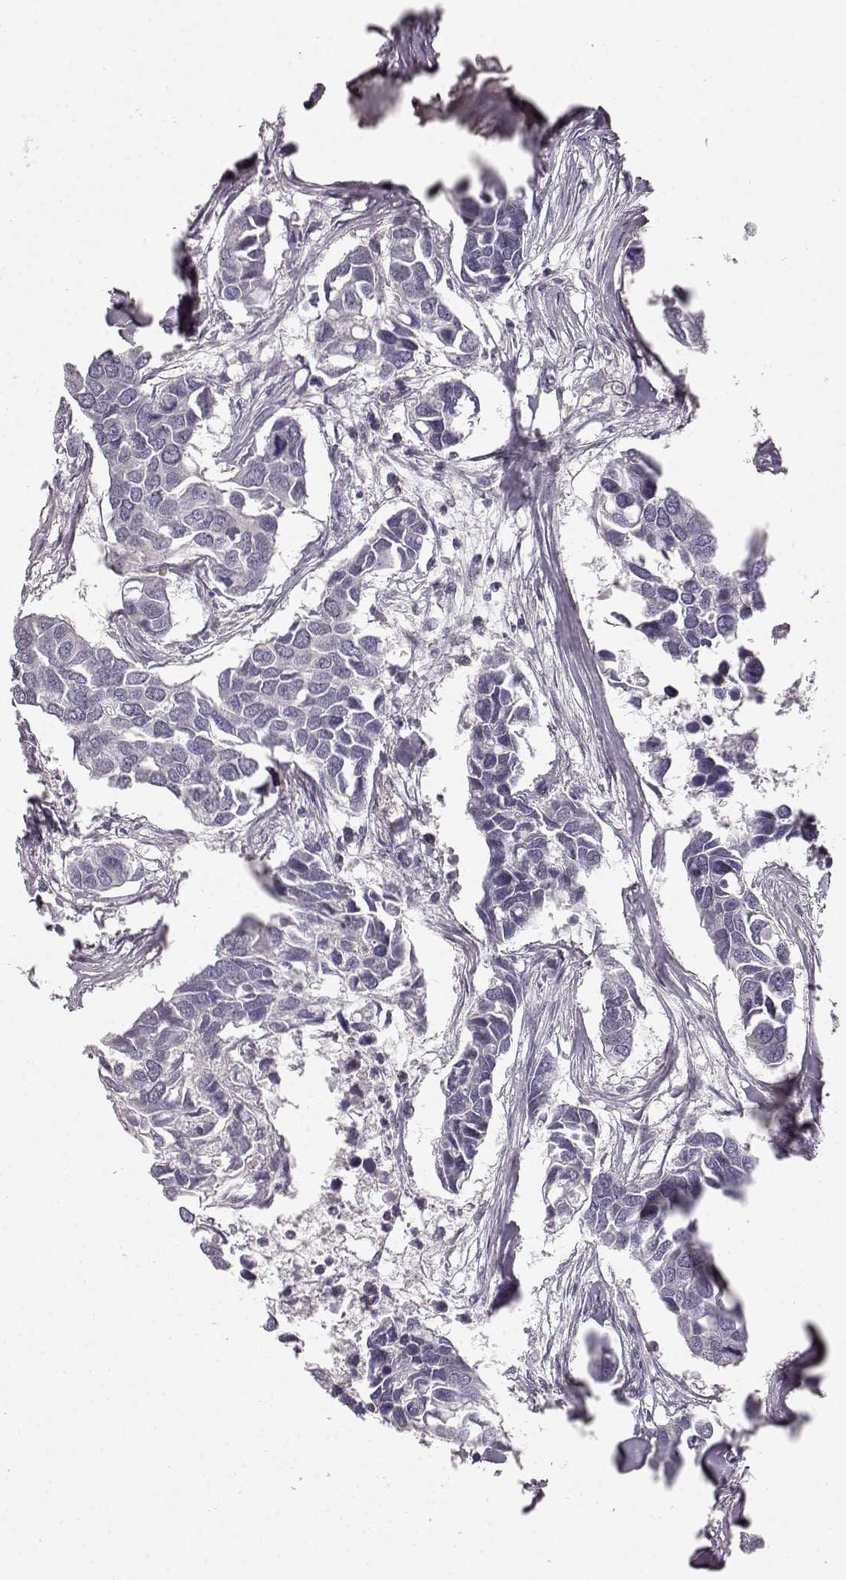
{"staining": {"intensity": "negative", "quantity": "none", "location": "none"}, "tissue": "breast cancer", "cell_type": "Tumor cells", "image_type": "cancer", "snomed": [{"axis": "morphology", "description": "Duct carcinoma"}, {"axis": "topography", "description": "Breast"}], "caption": "There is no significant staining in tumor cells of breast intraductal carcinoma.", "gene": "KIAA0319", "patient": {"sex": "female", "age": 83}}